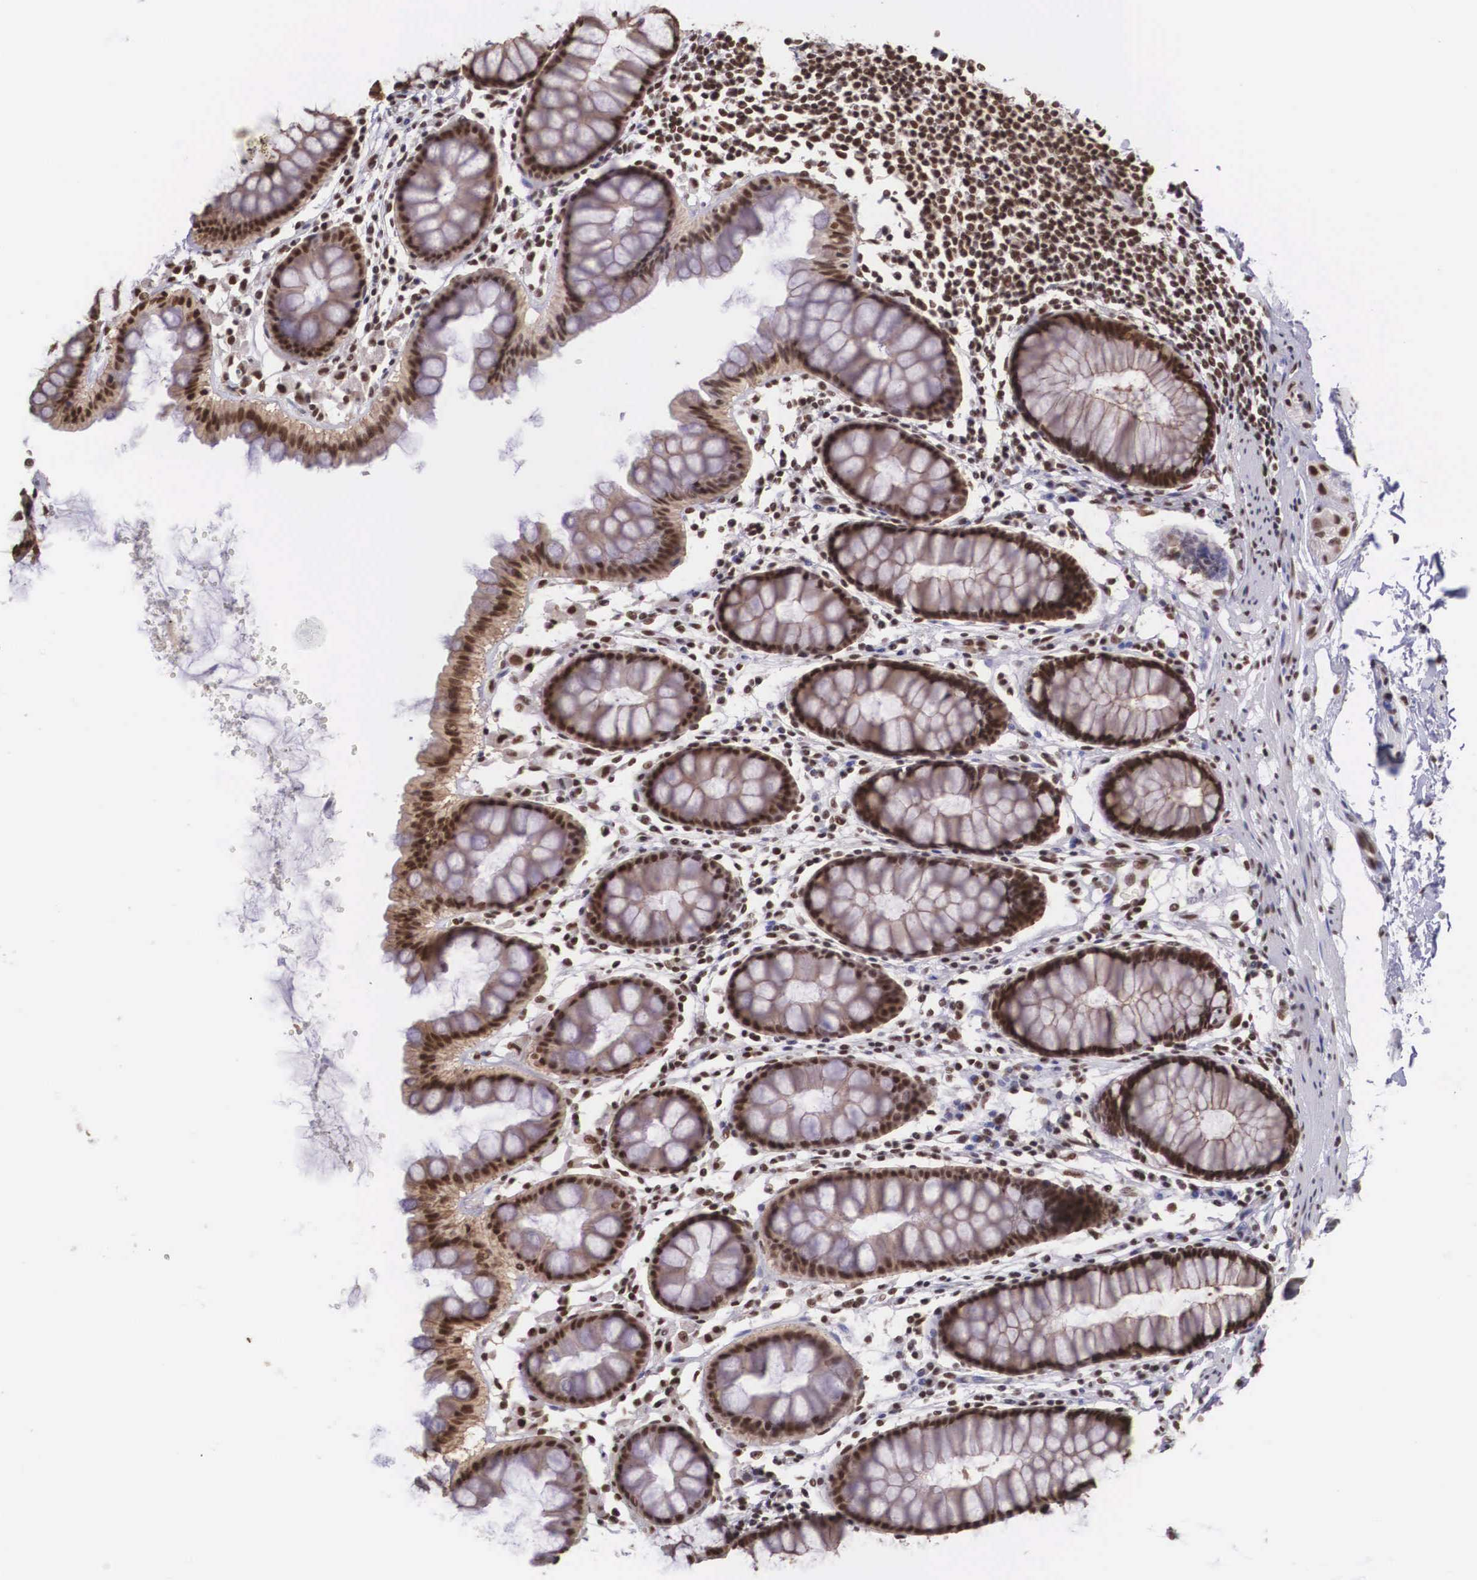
{"staining": {"intensity": "strong", "quantity": ">75%", "location": "nuclear"}, "tissue": "rectum", "cell_type": "Glandular cells", "image_type": "normal", "snomed": [{"axis": "morphology", "description": "Normal tissue, NOS"}, {"axis": "topography", "description": "Rectum"}], "caption": "Immunohistochemistry histopathology image of unremarkable human rectum stained for a protein (brown), which demonstrates high levels of strong nuclear expression in about >75% of glandular cells.", "gene": "POLR2F", "patient": {"sex": "male", "age": 77}}